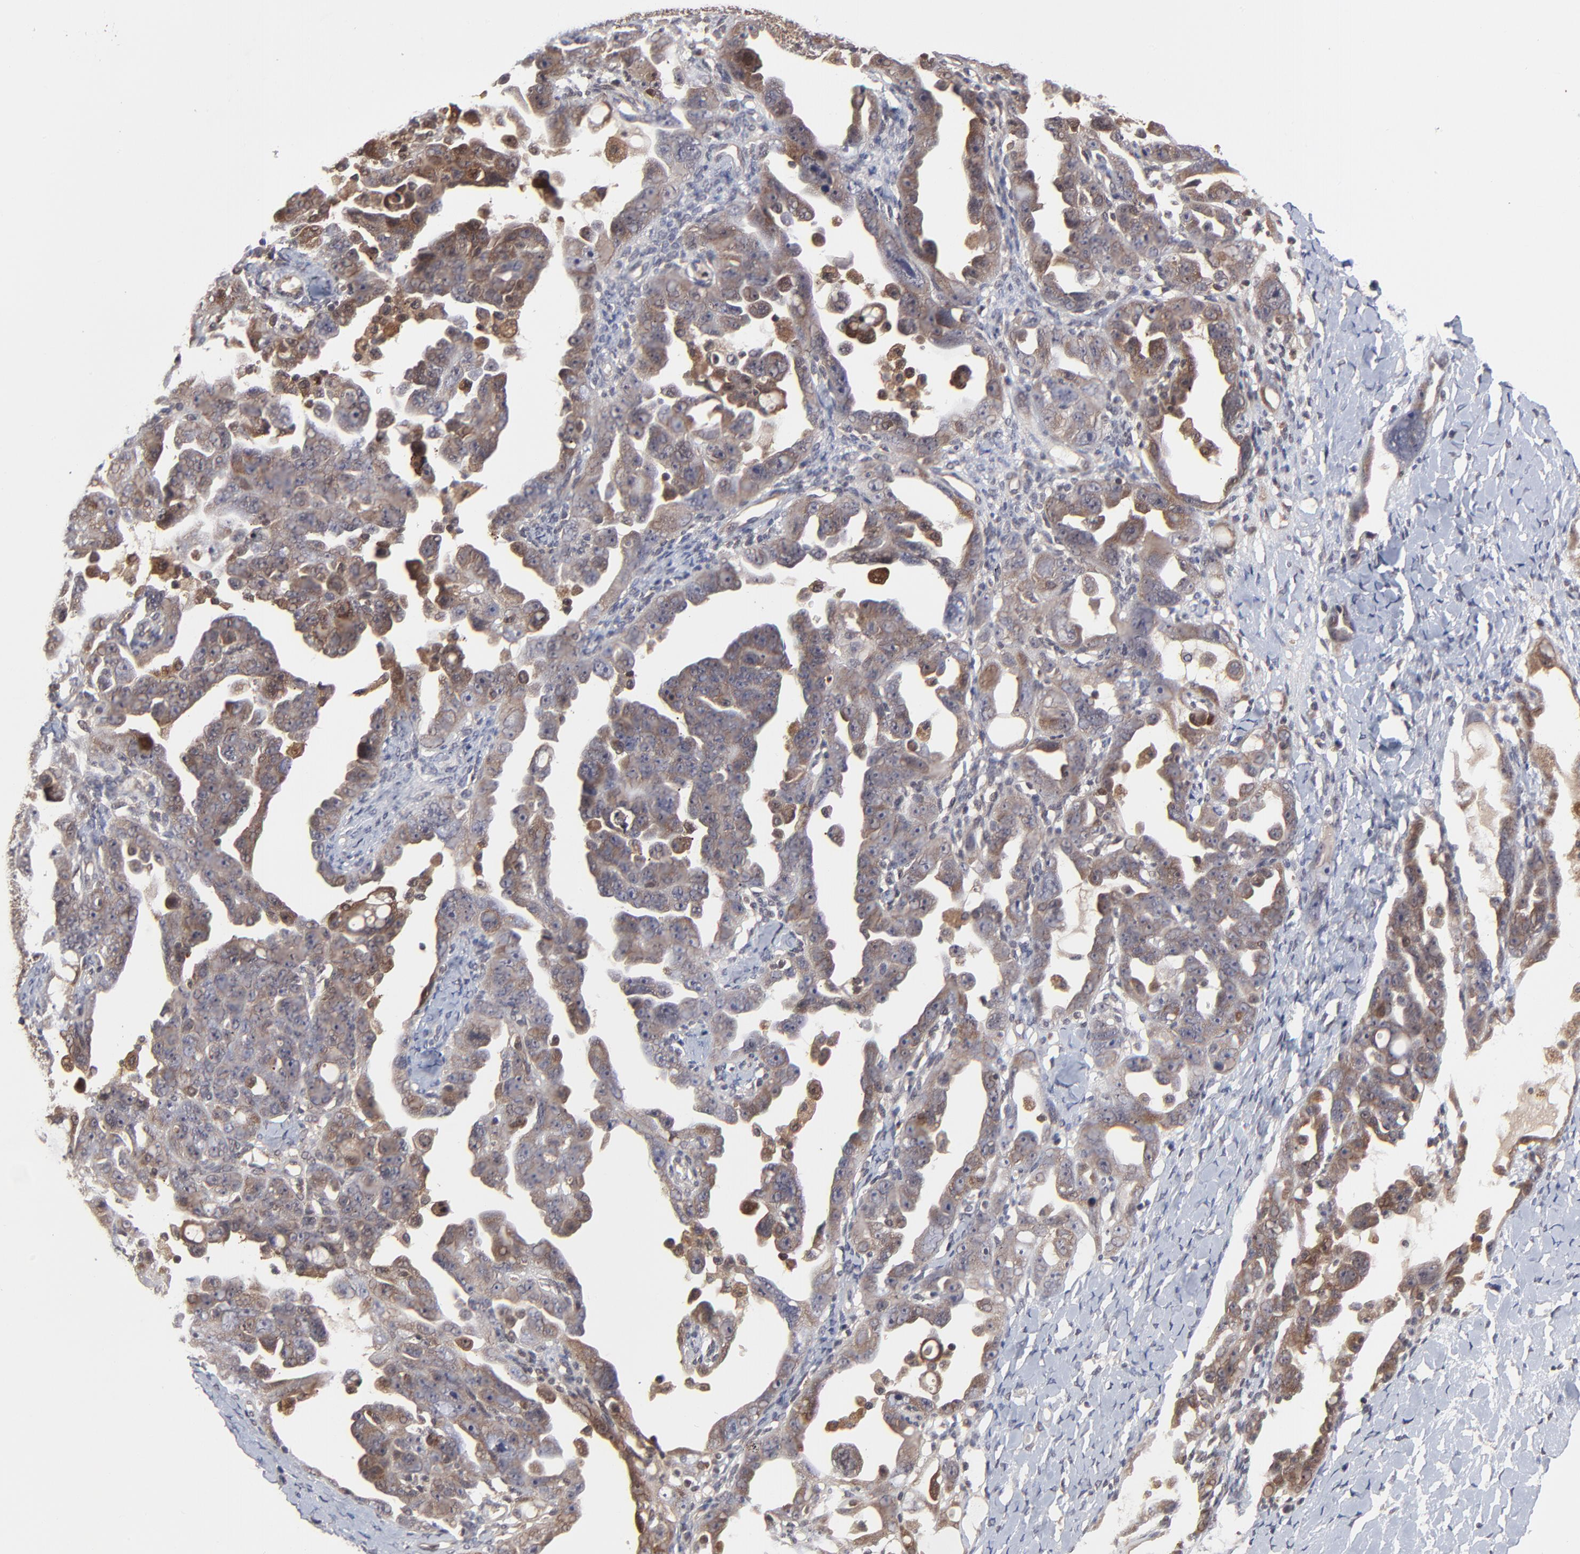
{"staining": {"intensity": "moderate", "quantity": "25%-75%", "location": "cytoplasmic/membranous"}, "tissue": "ovarian cancer", "cell_type": "Tumor cells", "image_type": "cancer", "snomed": [{"axis": "morphology", "description": "Cystadenocarcinoma, serous, NOS"}, {"axis": "topography", "description": "Ovary"}], "caption": "Immunohistochemical staining of ovarian serous cystadenocarcinoma demonstrates medium levels of moderate cytoplasmic/membranous expression in approximately 25%-75% of tumor cells.", "gene": "UBE2L6", "patient": {"sex": "female", "age": 66}}